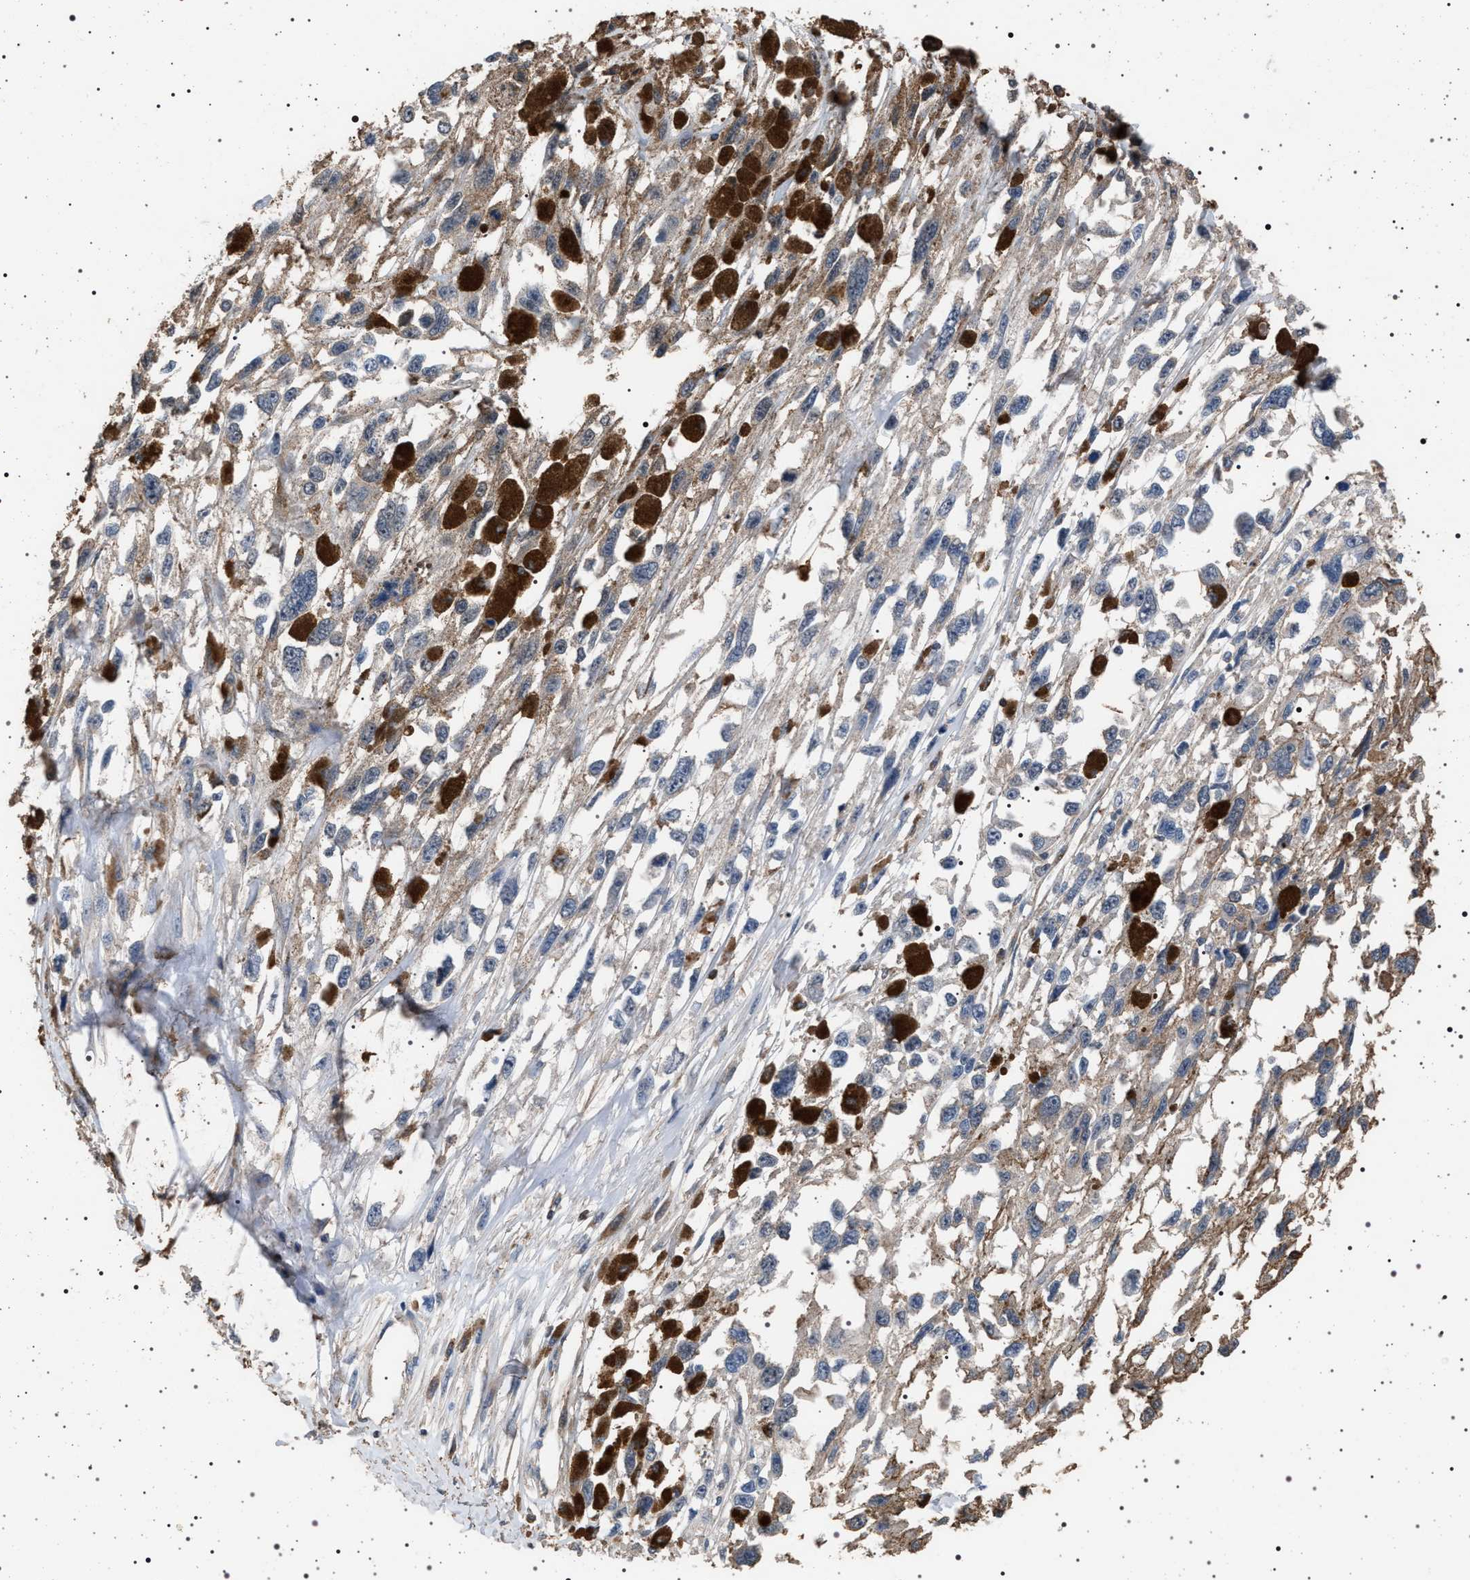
{"staining": {"intensity": "weak", "quantity": ">75%", "location": "cytoplasmic/membranous"}, "tissue": "melanoma", "cell_type": "Tumor cells", "image_type": "cancer", "snomed": [{"axis": "morphology", "description": "Malignant melanoma, Metastatic site"}, {"axis": "topography", "description": "Lymph node"}], "caption": "A brown stain highlights weak cytoplasmic/membranous expression of a protein in melanoma tumor cells.", "gene": "SMAP2", "patient": {"sex": "male", "age": 59}}